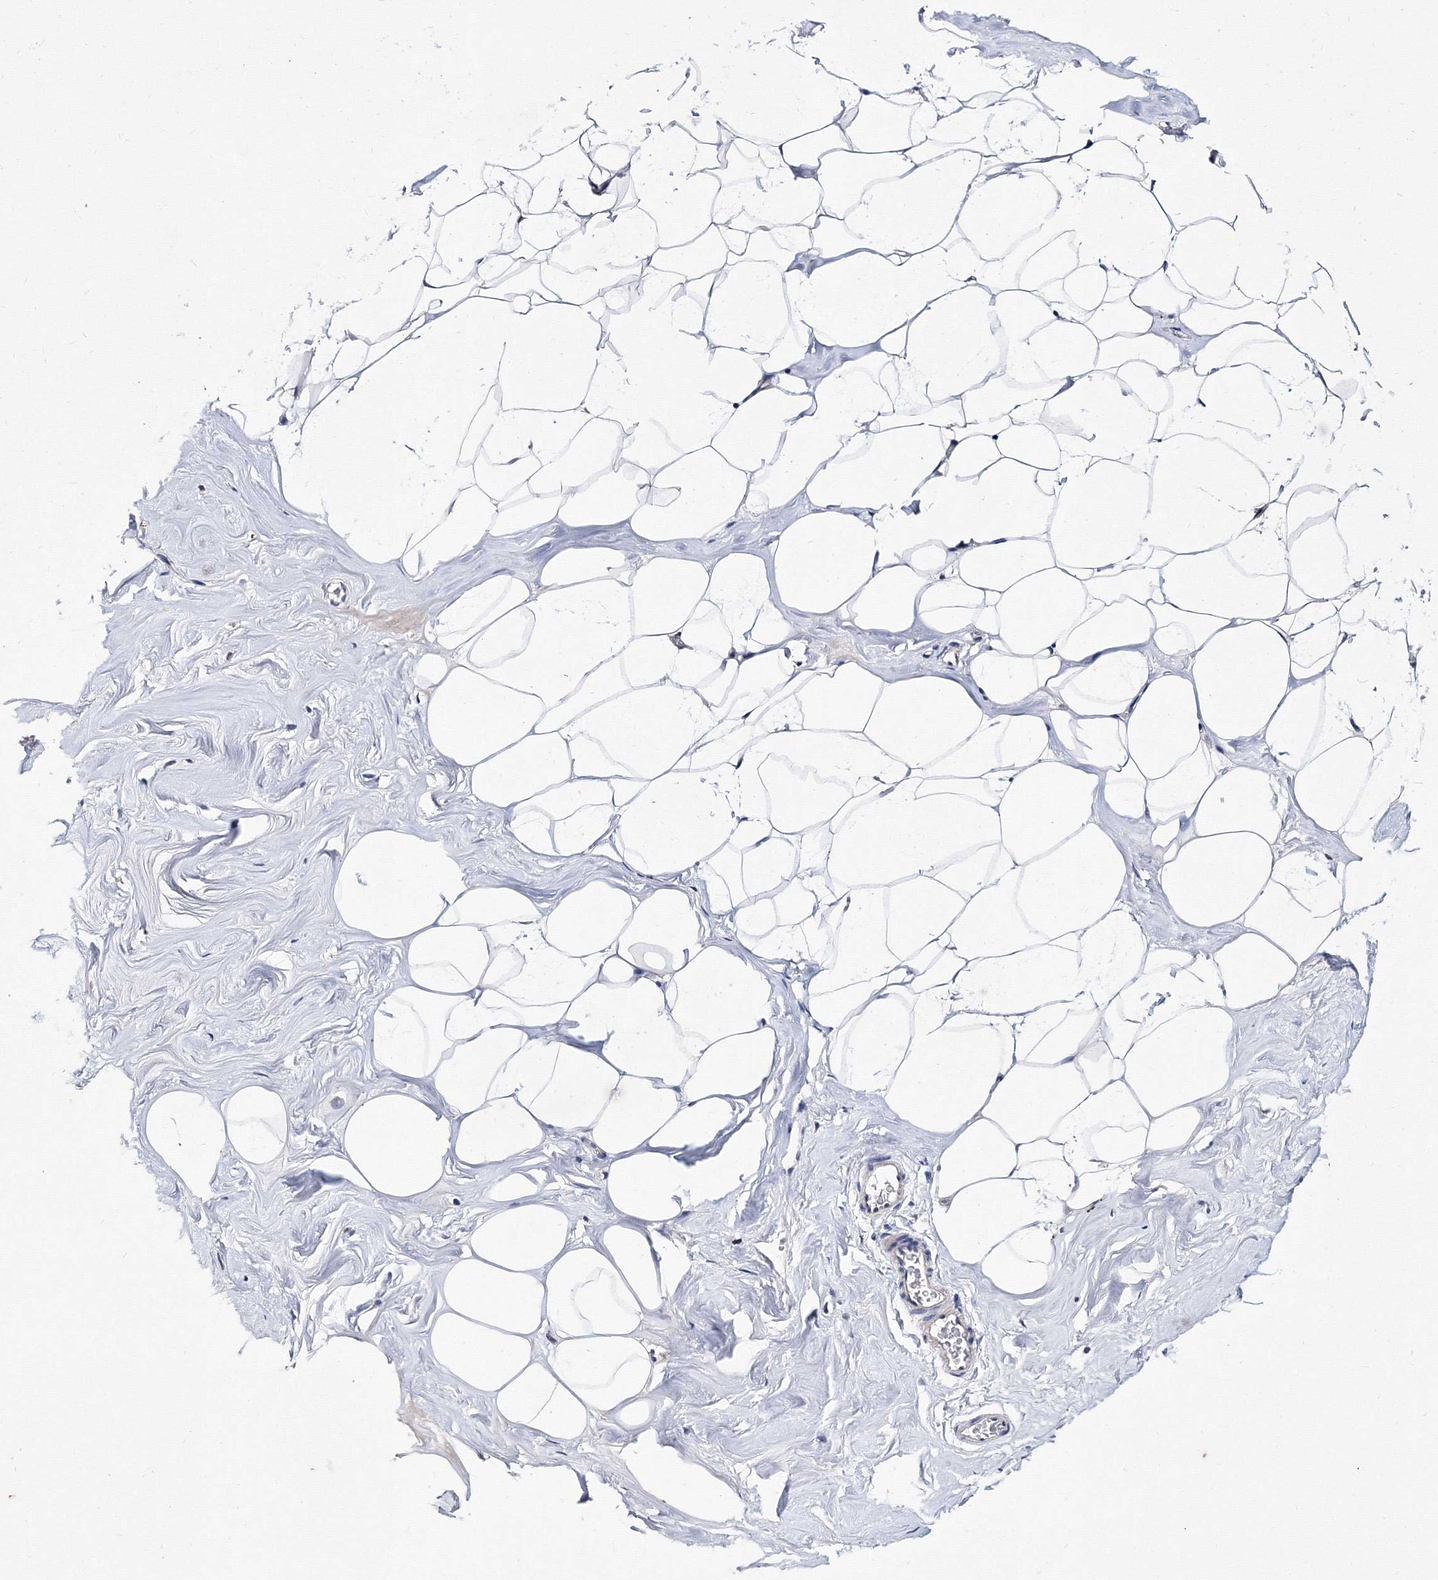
{"staining": {"intensity": "negative", "quantity": "none", "location": "none"}, "tissue": "adipose tissue", "cell_type": "Adipocytes", "image_type": "normal", "snomed": [{"axis": "morphology", "description": "Normal tissue, NOS"}, {"axis": "morphology", "description": "Fibrosis, NOS"}, {"axis": "topography", "description": "Breast"}, {"axis": "topography", "description": "Adipose tissue"}], "caption": "Immunohistochemistry (IHC) histopathology image of normal adipose tissue: human adipose tissue stained with DAB (3,3'-diaminobenzidine) demonstrates no significant protein staining in adipocytes.", "gene": "PHYKPL", "patient": {"sex": "female", "age": 39}}